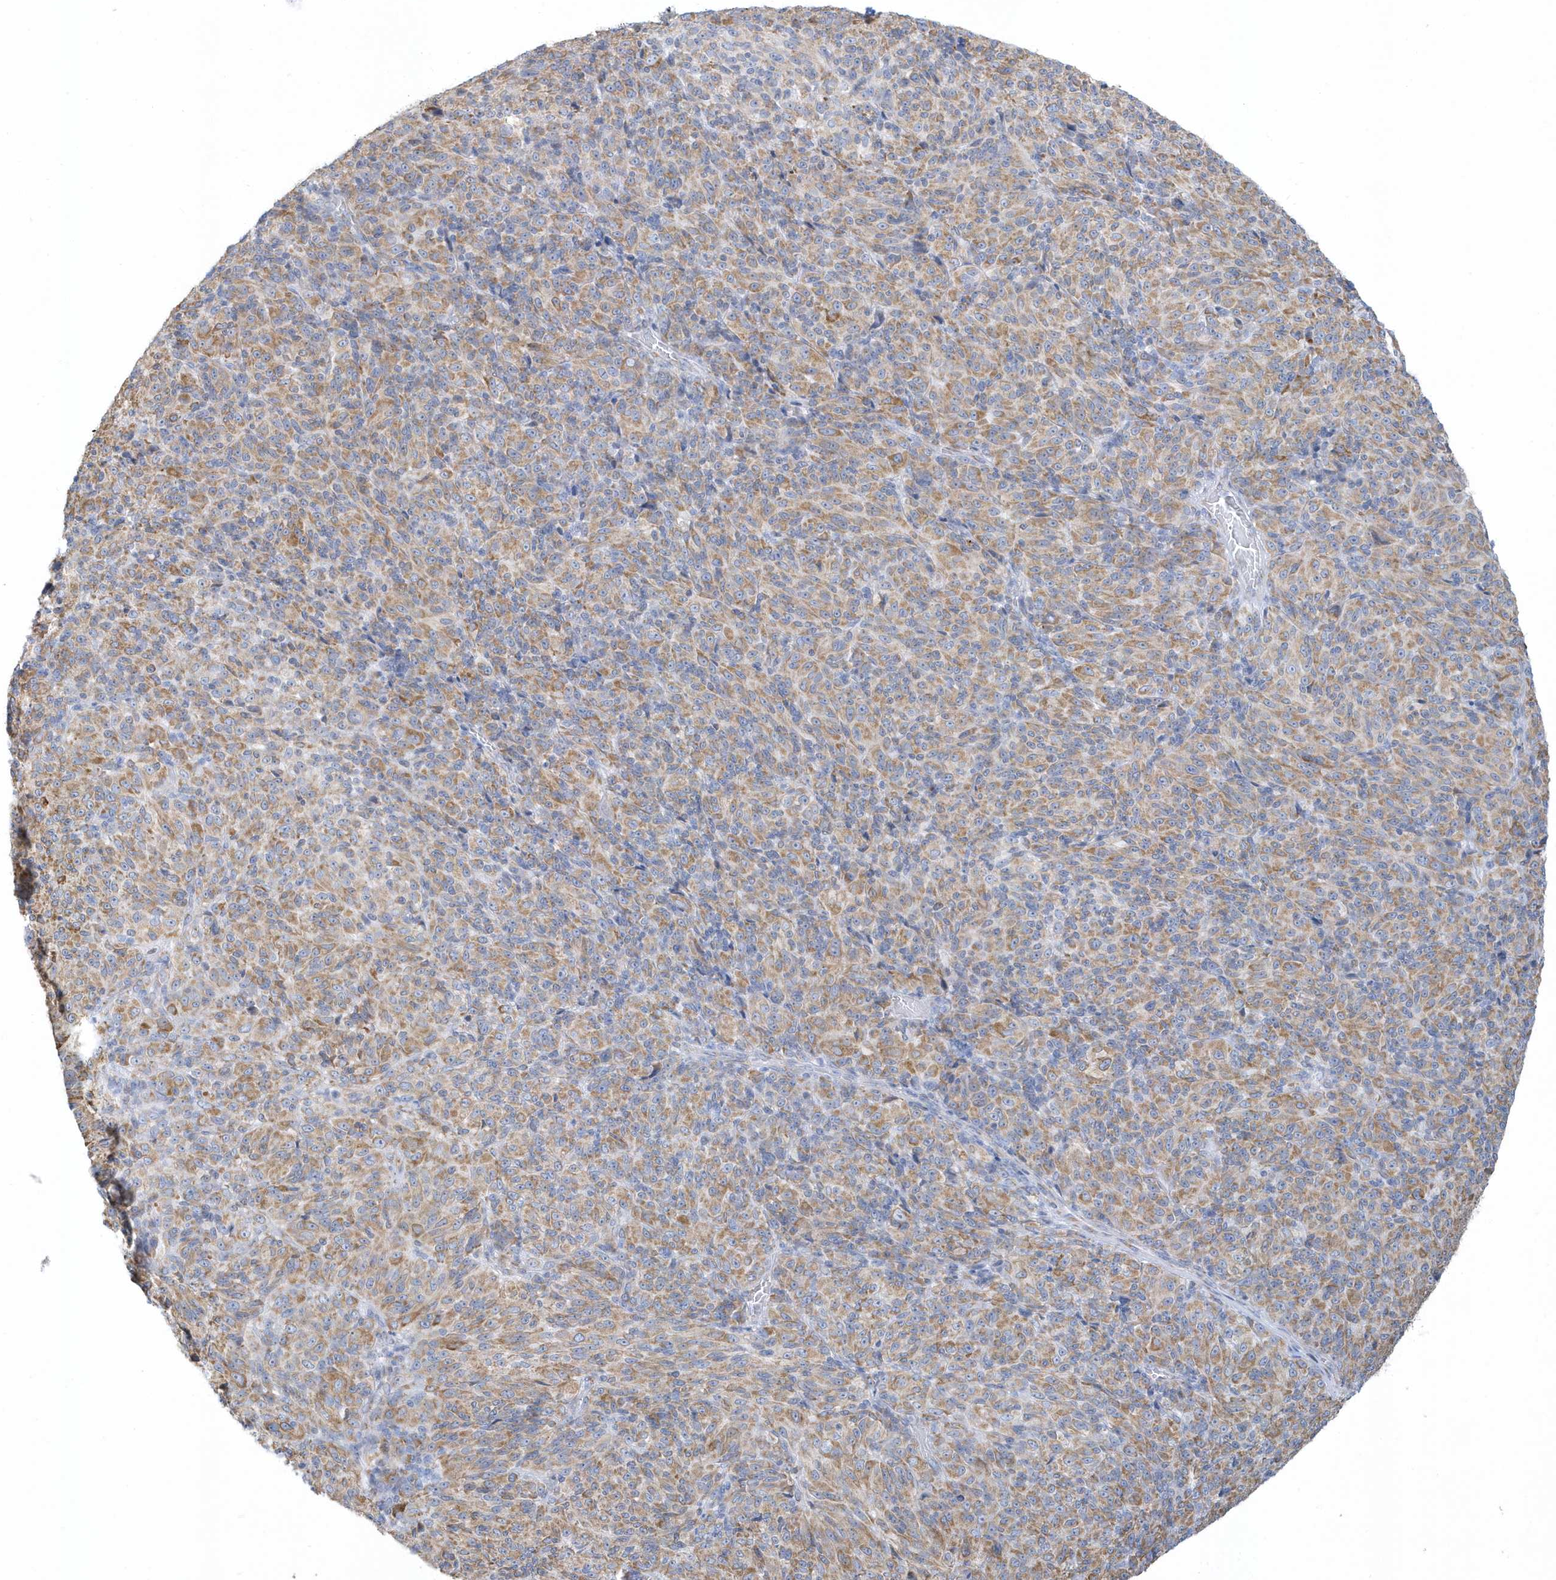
{"staining": {"intensity": "moderate", "quantity": ">75%", "location": "cytoplasmic/membranous"}, "tissue": "melanoma", "cell_type": "Tumor cells", "image_type": "cancer", "snomed": [{"axis": "morphology", "description": "Malignant melanoma, Metastatic site"}, {"axis": "topography", "description": "Brain"}], "caption": "Human melanoma stained for a protein (brown) shows moderate cytoplasmic/membranous positive staining in approximately >75% of tumor cells.", "gene": "DCAF1", "patient": {"sex": "female", "age": 56}}